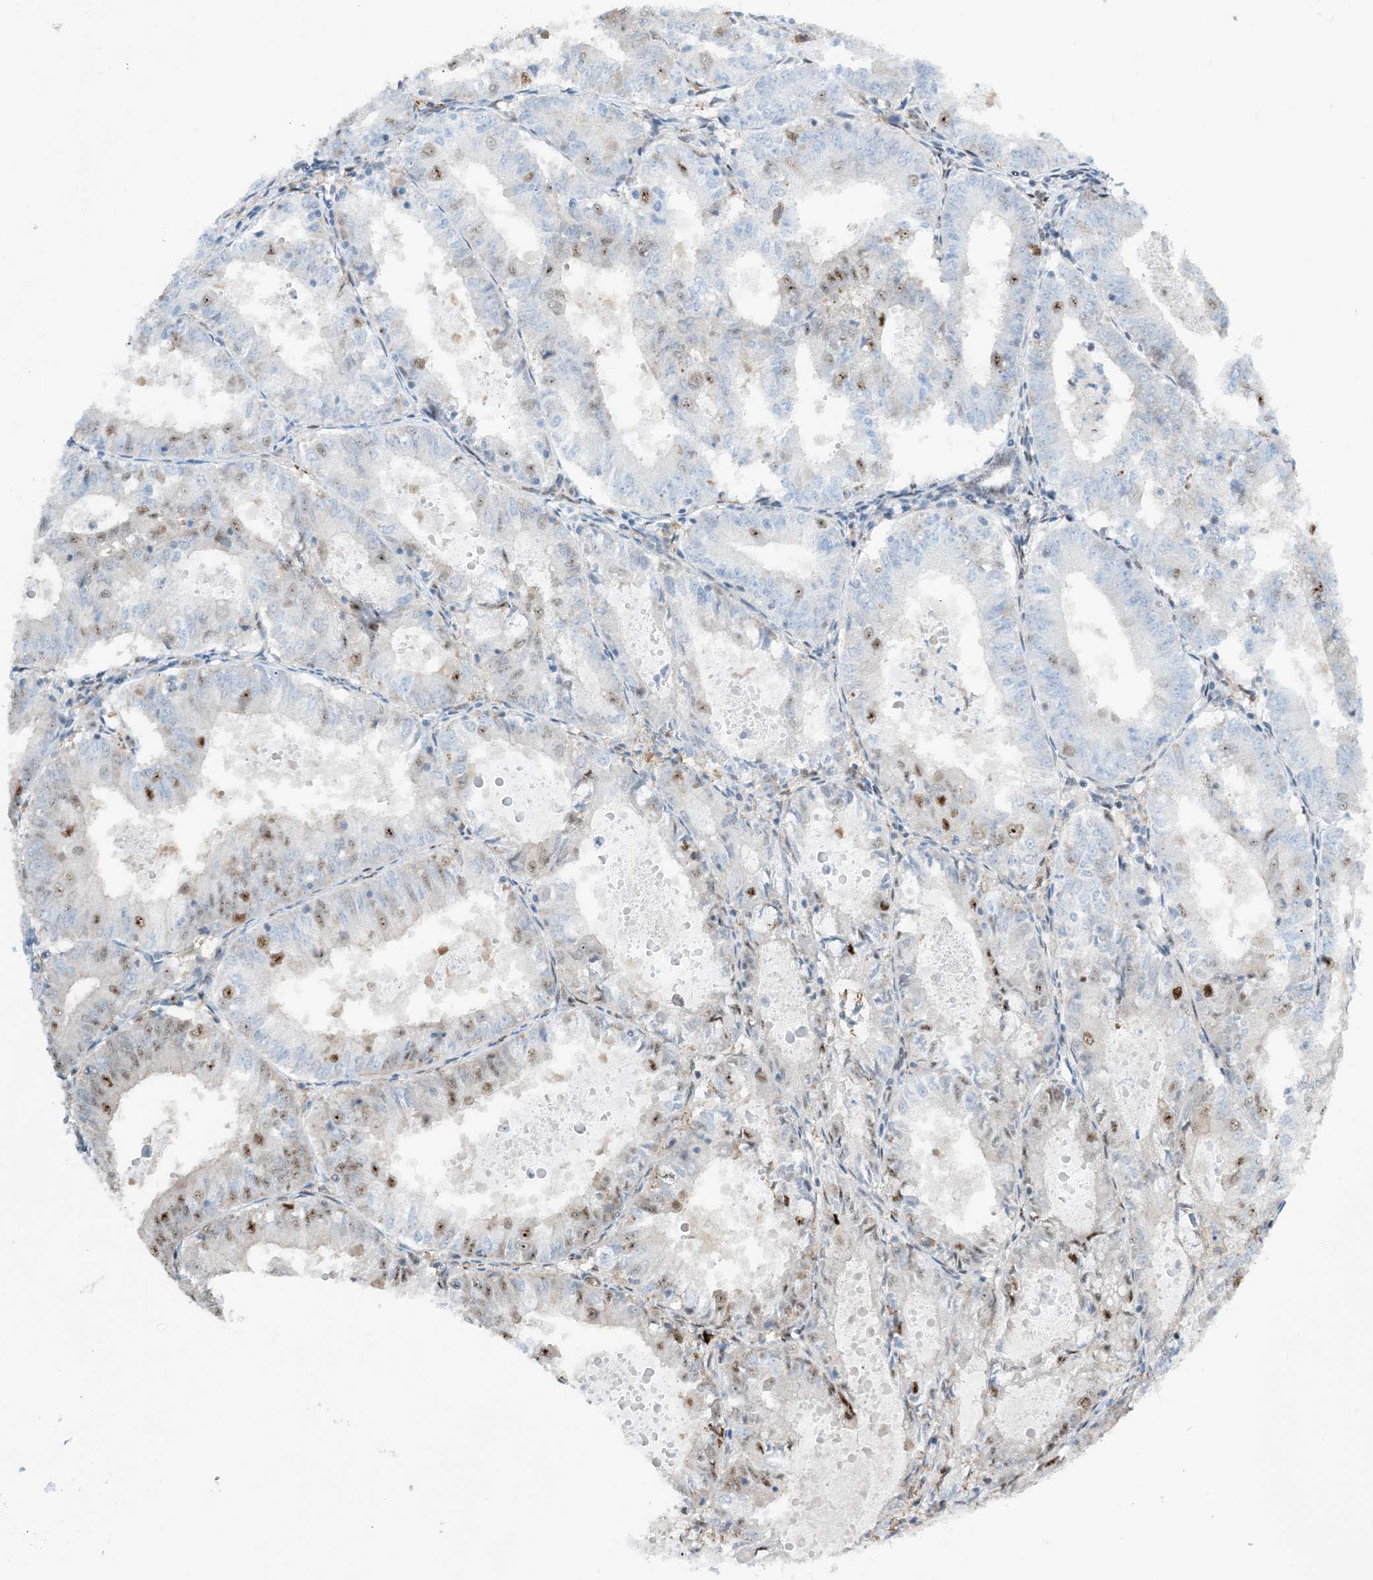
{"staining": {"intensity": "moderate", "quantity": "<25%", "location": "nuclear"}, "tissue": "endometrial cancer", "cell_type": "Tumor cells", "image_type": "cancer", "snomed": [{"axis": "morphology", "description": "Adenocarcinoma, NOS"}, {"axis": "topography", "description": "Endometrium"}], "caption": "Immunohistochemistry (IHC) staining of endometrial cancer (adenocarcinoma), which reveals low levels of moderate nuclear positivity in approximately <25% of tumor cells indicating moderate nuclear protein staining. The staining was performed using DAB (brown) for protein detection and nuclei were counterstained in hematoxylin (blue).", "gene": "HEMK1", "patient": {"sex": "female", "age": 57}}